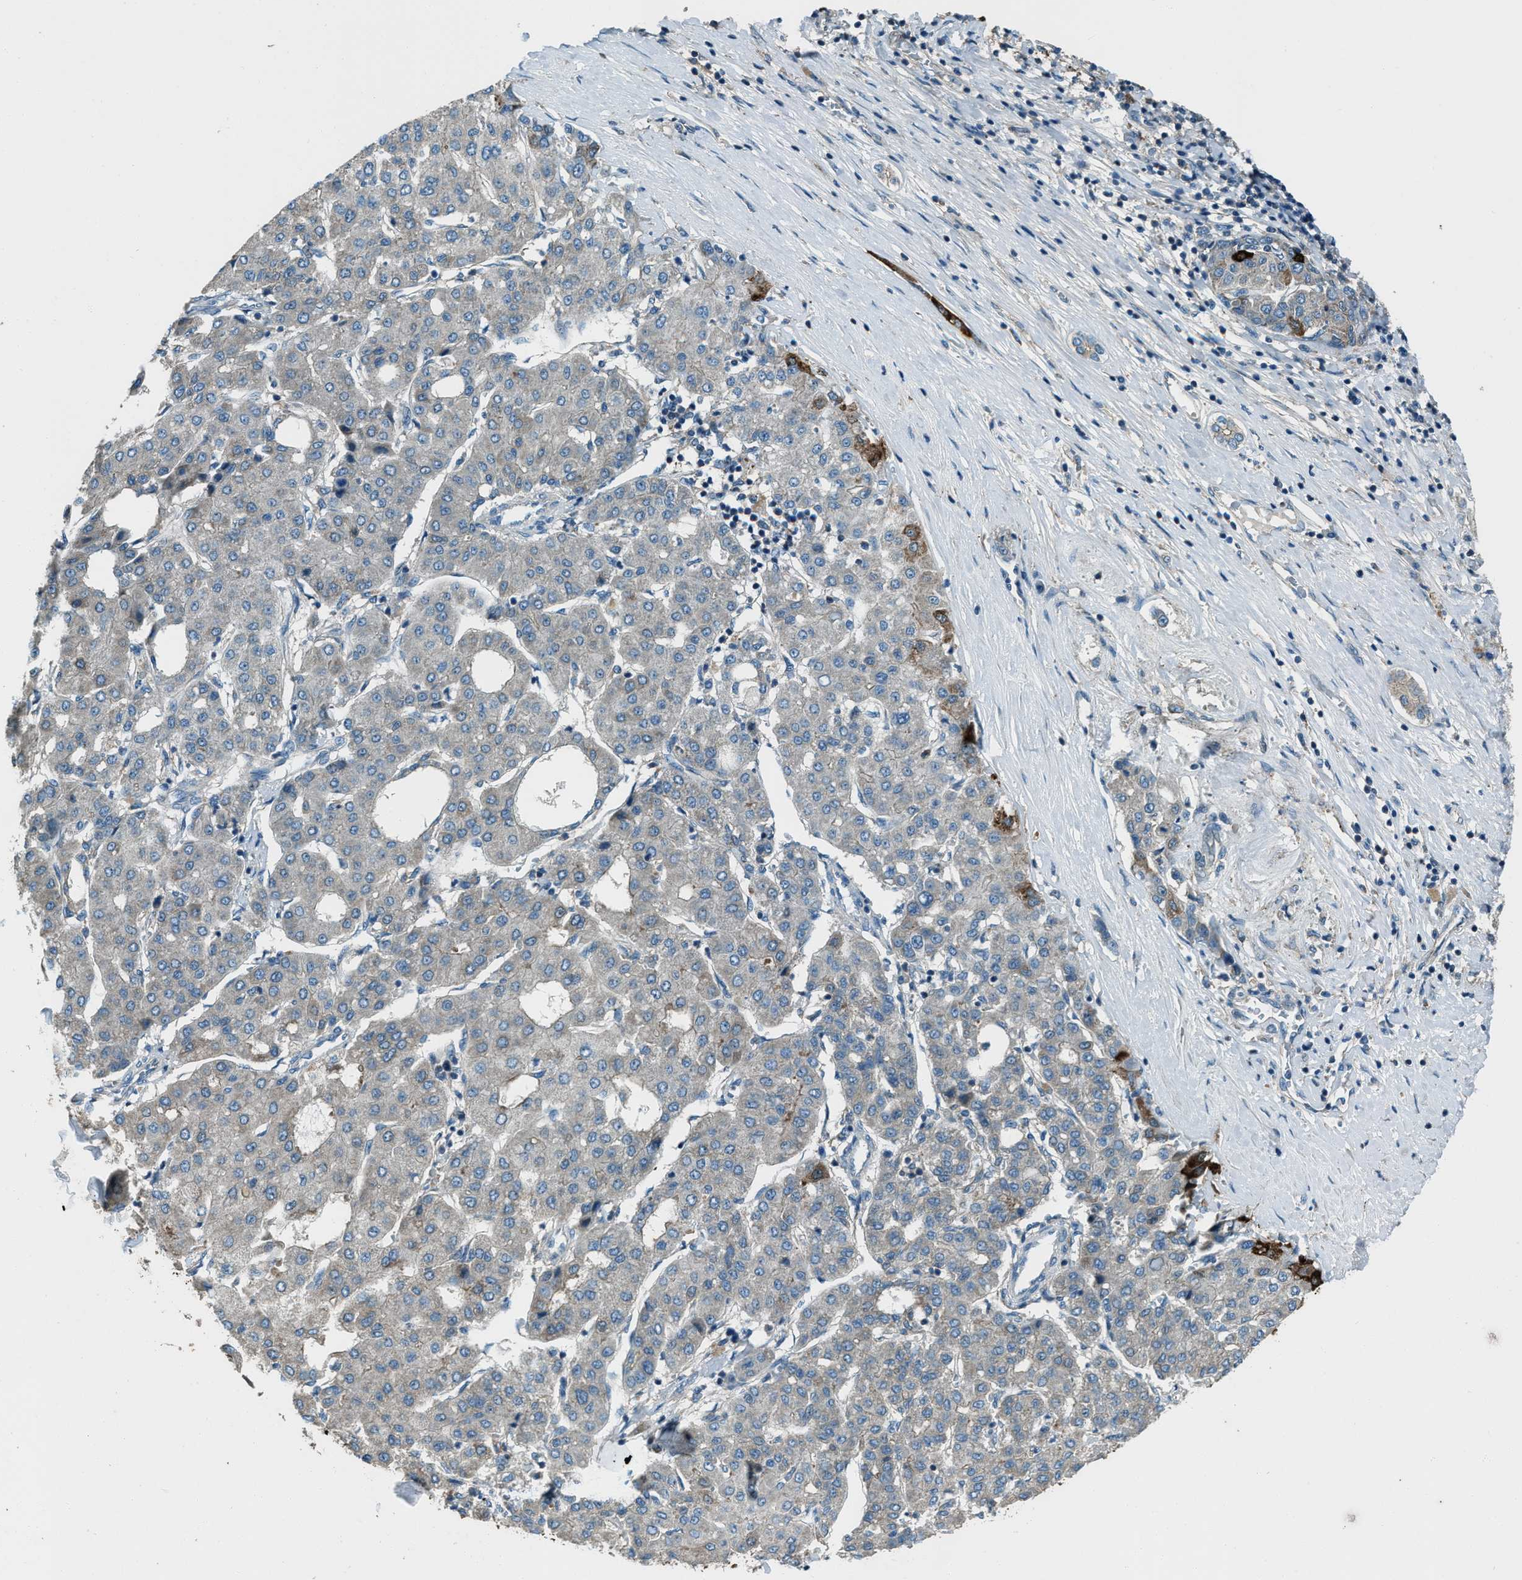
{"staining": {"intensity": "moderate", "quantity": "<25%", "location": "cytoplasmic/membranous"}, "tissue": "liver cancer", "cell_type": "Tumor cells", "image_type": "cancer", "snomed": [{"axis": "morphology", "description": "Carcinoma, Hepatocellular, NOS"}, {"axis": "topography", "description": "Liver"}], "caption": "High-magnification brightfield microscopy of liver cancer (hepatocellular carcinoma) stained with DAB (3,3'-diaminobenzidine) (brown) and counterstained with hematoxylin (blue). tumor cells exhibit moderate cytoplasmic/membranous positivity is seen in approximately<25% of cells.", "gene": "SVIL", "patient": {"sex": "male", "age": 65}}